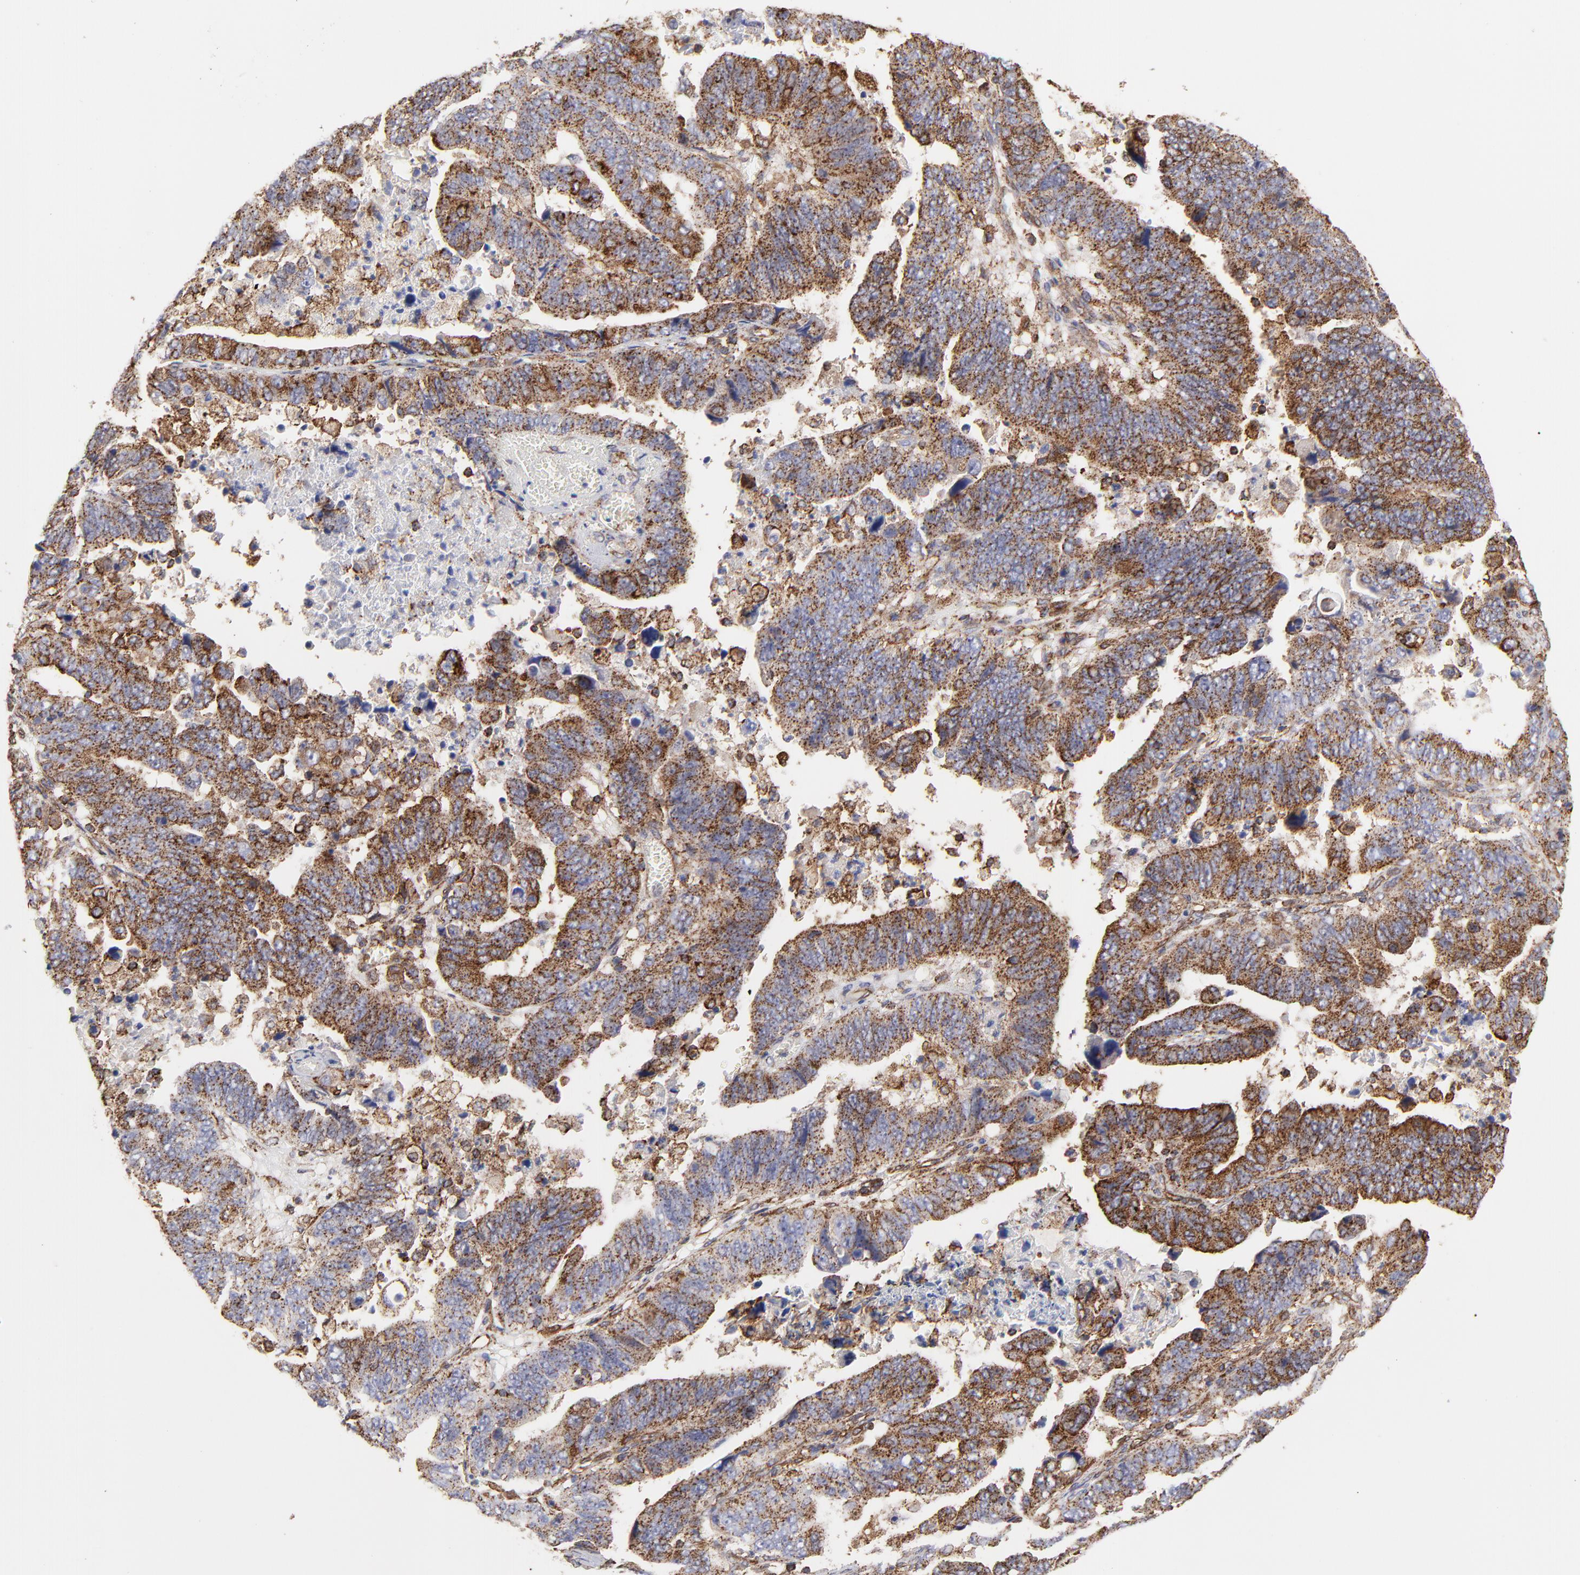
{"staining": {"intensity": "strong", "quantity": ">75%", "location": "cytoplasmic/membranous"}, "tissue": "stomach cancer", "cell_type": "Tumor cells", "image_type": "cancer", "snomed": [{"axis": "morphology", "description": "Adenocarcinoma, NOS"}, {"axis": "topography", "description": "Stomach, upper"}], "caption": "Stomach adenocarcinoma was stained to show a protein in brown. There is high levels of strong cytoplasmic/membranous expression in about >75% of tumor cells.", "gene": "COX8C", "patient": {"sex": "female", "age": 50}}